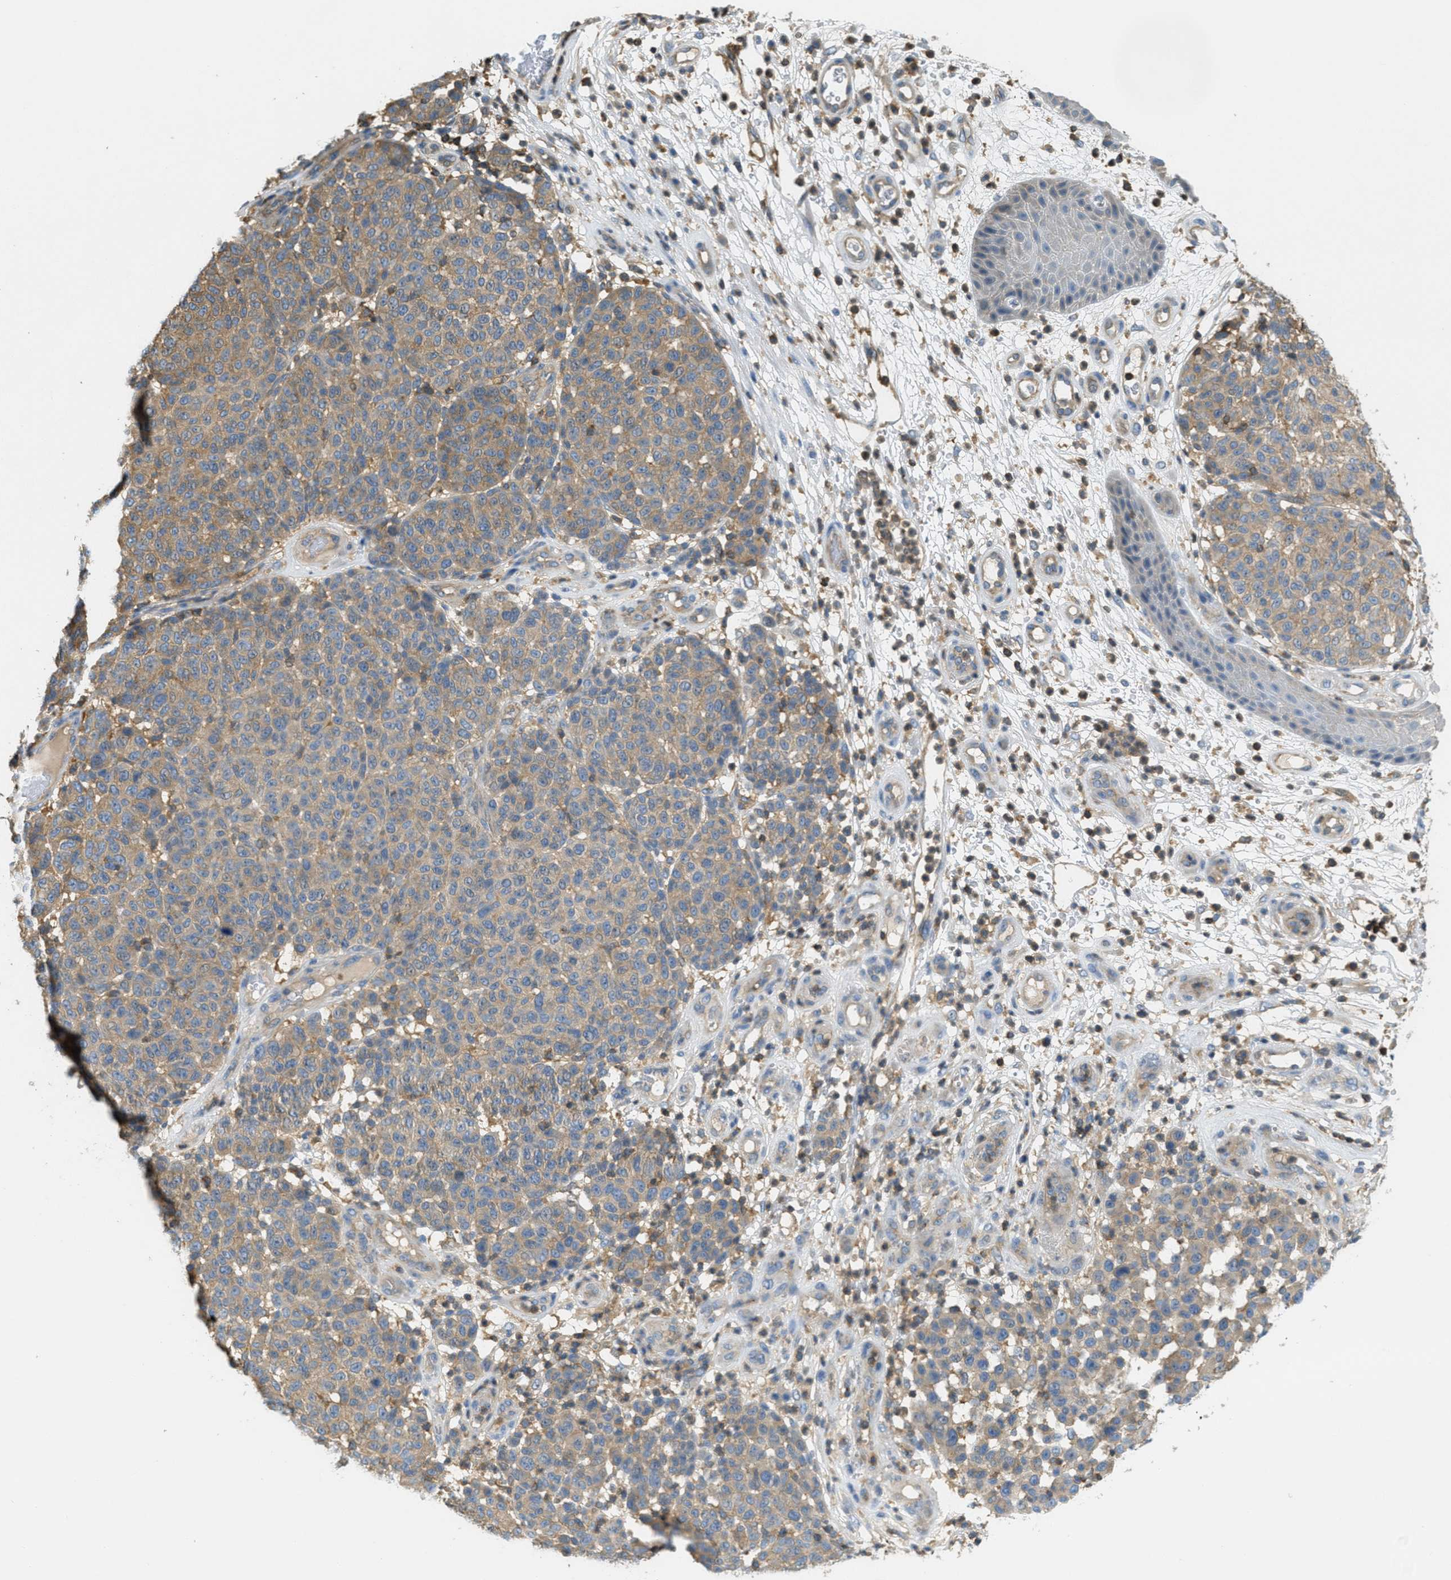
{"staining": {"intensity": "weak", "quantity": ">75%", "location": "cytoplasmic/membranous"}, "tissue": "melanoma", "cell_type": "Tumor cells", "image_type": "cancer", "snomed": [{"axis": "morphology", "description": "Malignant melanoma, NOS"}, {"axis": "topography", "description": "Skin"}], "caption": "High-magnification brightfield microscopy of melanoma stained with DAB (brown) and counterstained with hematoxylin (blue). tumor cells exhibit weak cytoplasmic/membranous positivity is seen in about>75% of cells.", "gene": "GRIK2", "patient": {"sex": "male", "age": 59}}